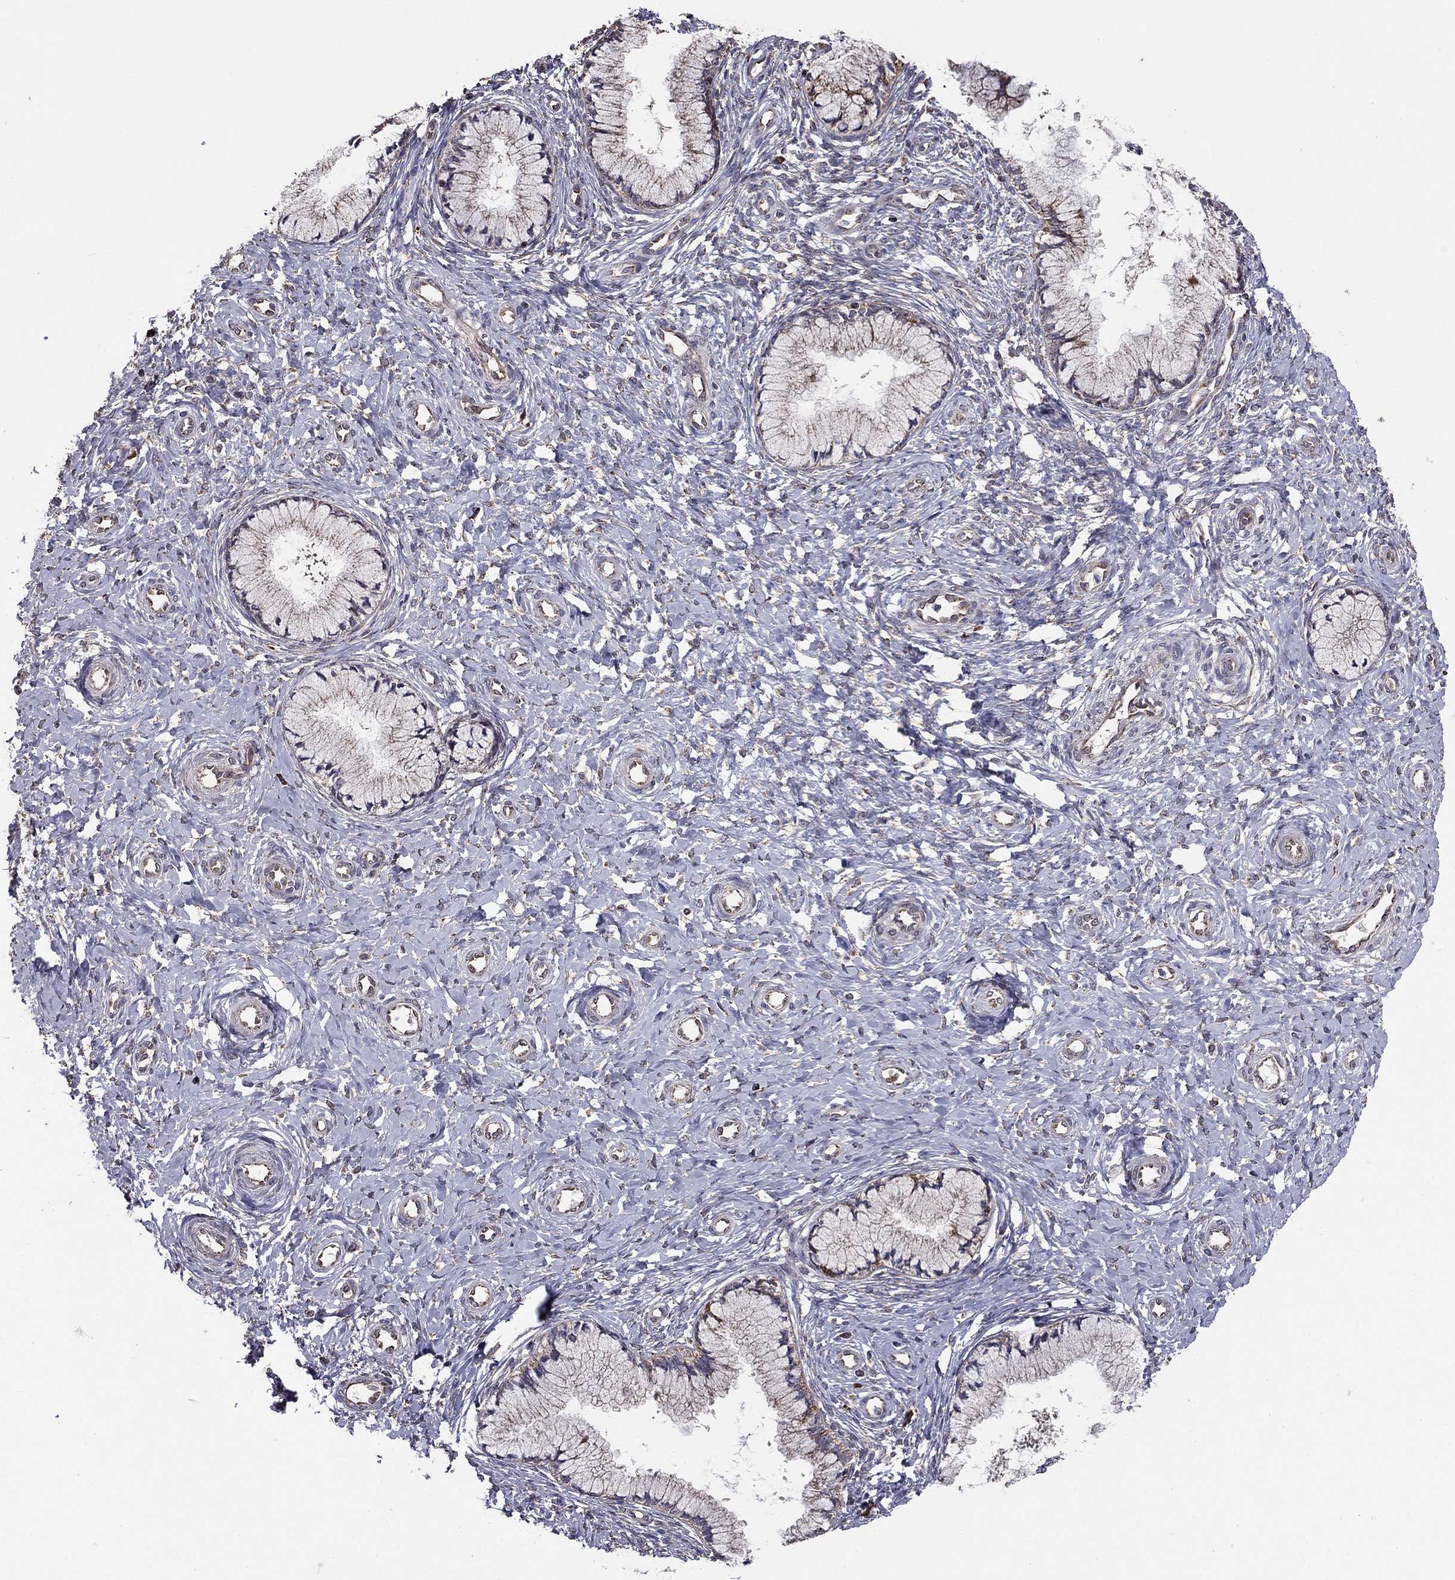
{"staining": {"intensity": "moderate", "quantity": "<25%", "location": "cytoplasmic/membranous"}, "tissue": "cervix", "cell_type": "Glandular cells", "image_type": "normal", "snomed": [{"axis": "morphology", "description": "Normal tissue, NOS"}, {"axis": "topography", "description": "Cervix"}], "caption": "Protein staining of benign cervix displays moderate cytoplasmic/membranous positivity in approximately <25% of glandular cells.", "gene": "NKIRAS1", "patient": {"sex": "female", "age": 37}}